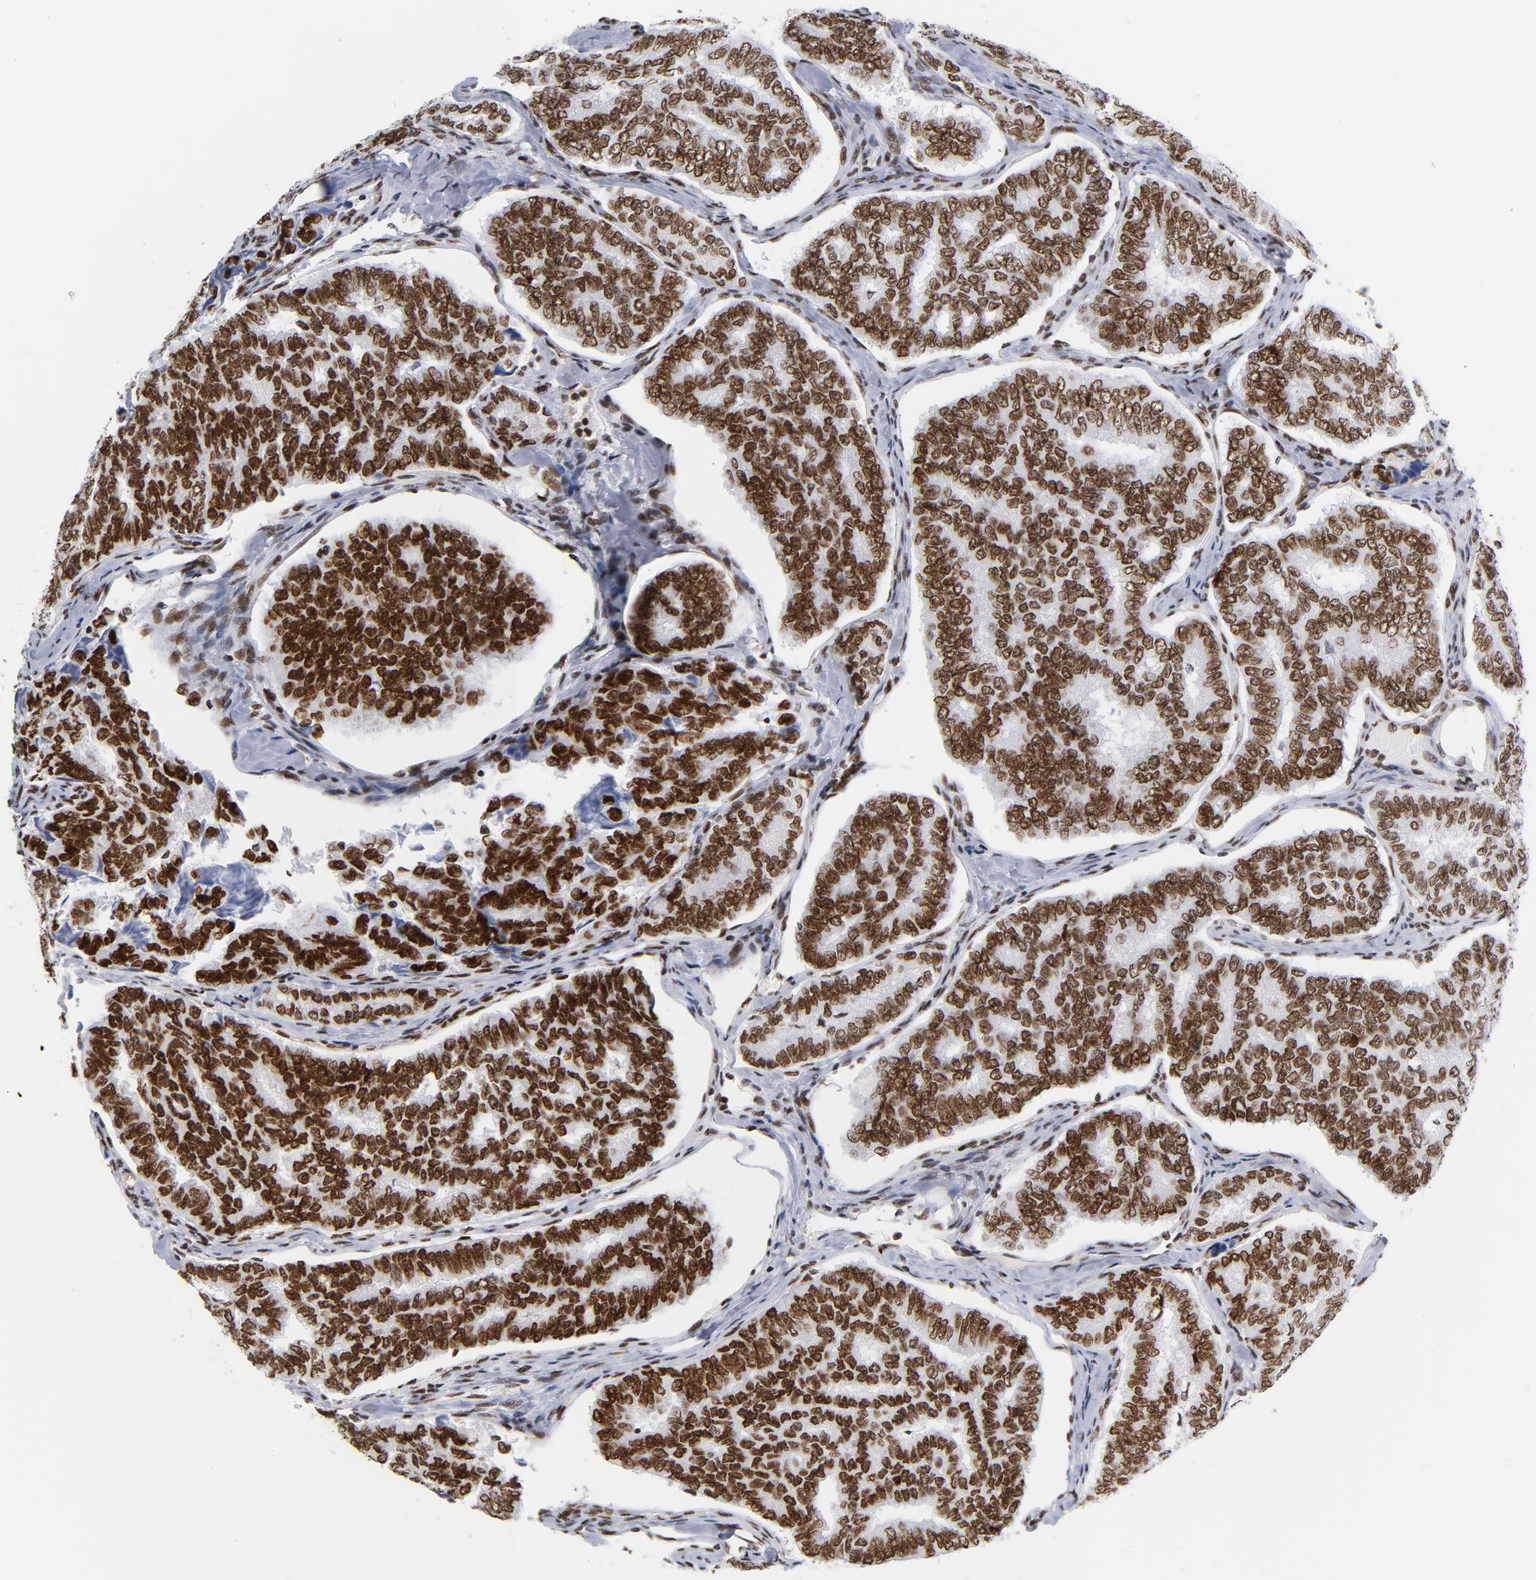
{"staining": {"intensity": "strong", "quantity": ">75%", "location": "cytoplasmic/membranous,nuclear"}, "tissue": "thyroid cancer", "cell_type": "Tumor cells", "image_type": "cancer", "snomed": [{"axis": "morphology", "description": "Papillary adenocarcinoma, NOS"}, {"axis": "topography", "description": "Thyroid gland"}], "caption": "A high-resolution micrograph shows immunohistochemistry (IHC) staining of thyroid cancer (papillary adenocarcinoma), which shows strong cytoplasmic/membranous and nuclear staining in about >75% of tumor cells.", "gene": "TOP2B", "patient": {"sex": "female", "age": 35}}